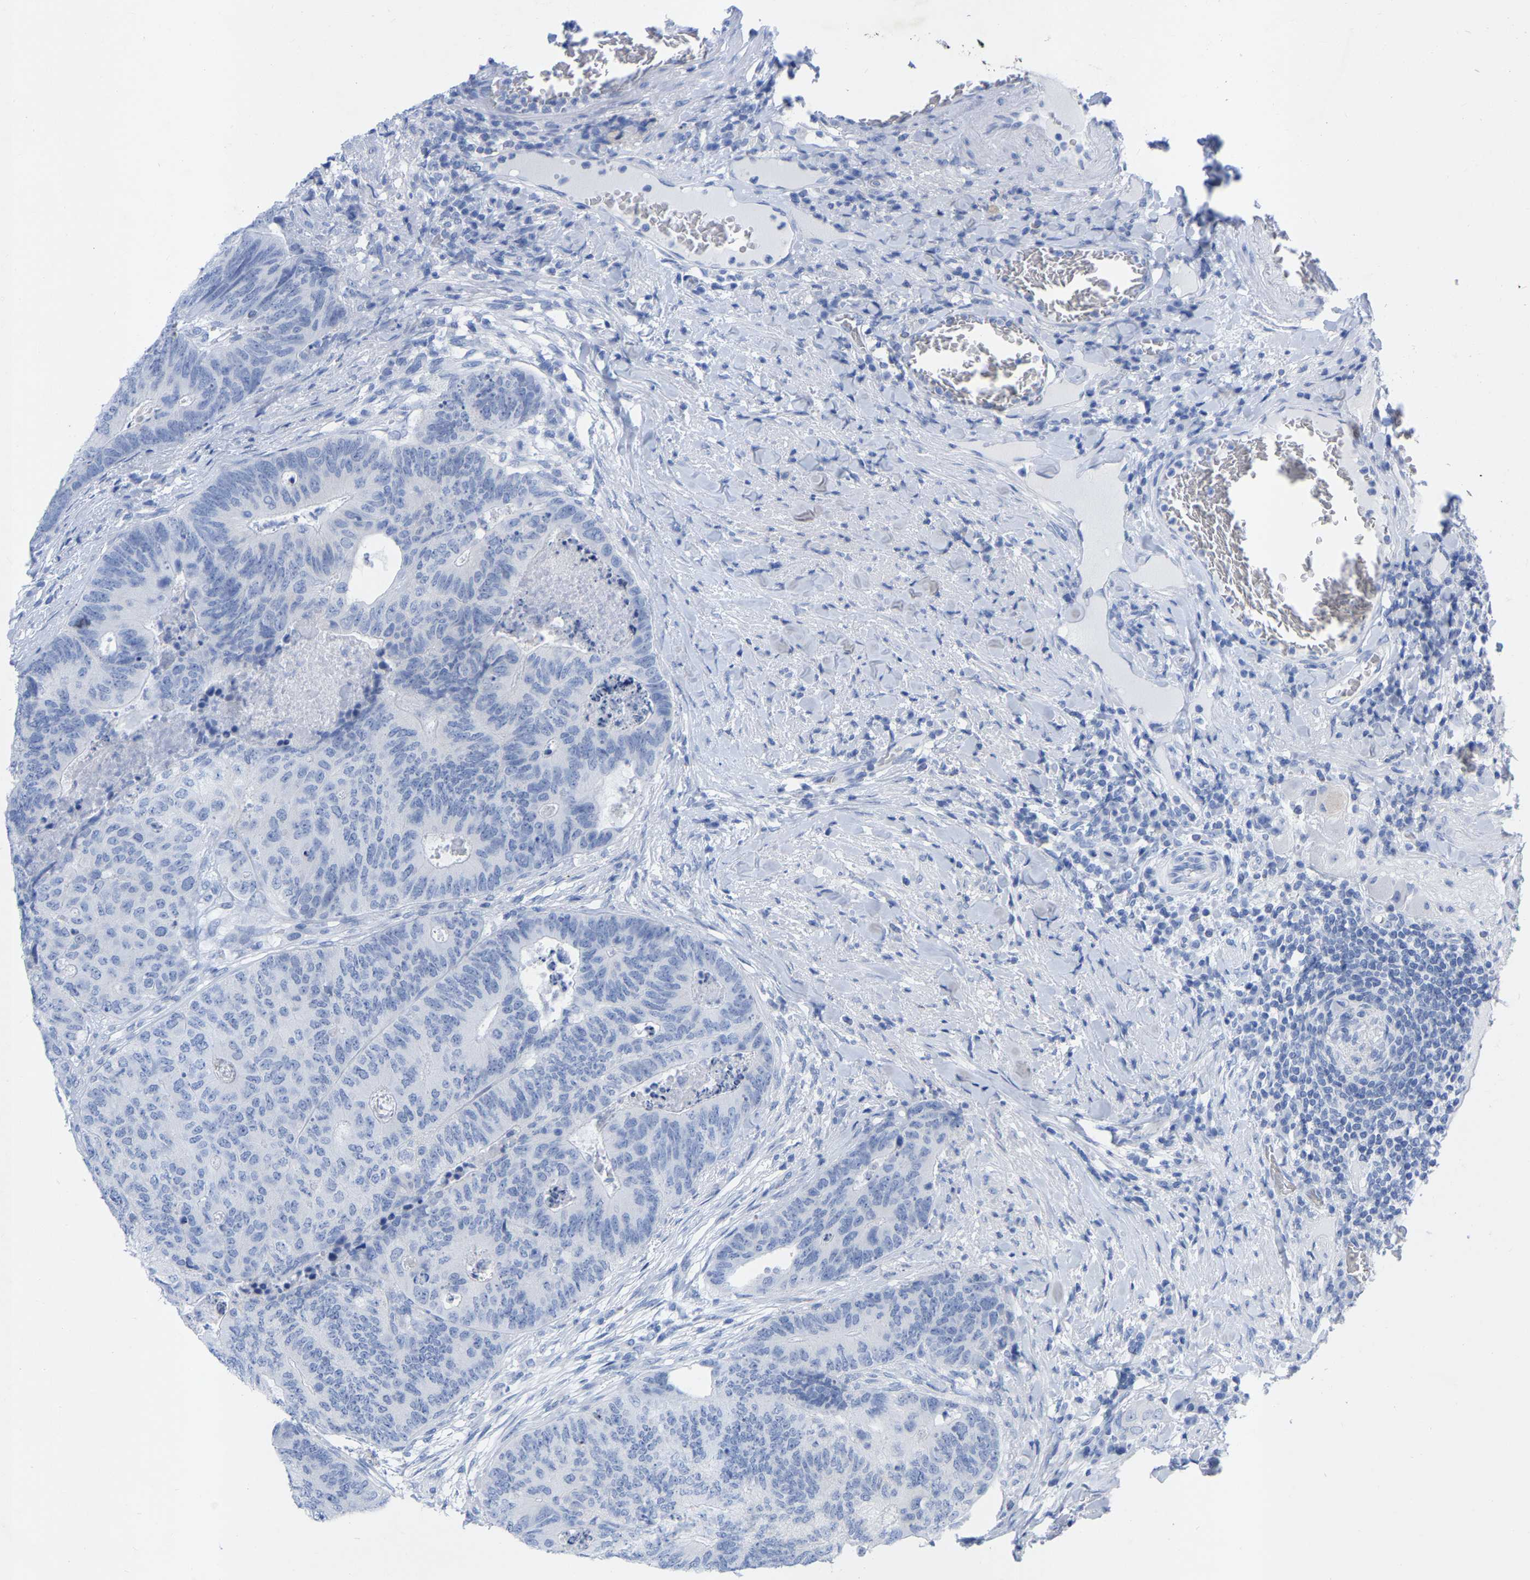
{"staining": {"intensity": "negative", "quantity": "none", "location": "none"}, "tissue": "colorectal cancer", "cell_type": "Tumor cells", "image_type": "cancer", "snomed": [{"axis": "morphology", "description": "Adenocarcinoma, NOS"}, {"axis": "topography", "description": "Colon"}], "caption": "The histopathology image displays no significant positivity in tumor cells of colorectal cancer (adenocarcinoma).", "gene": "ZNF629", "patient": {"sex": "female", "age": 67}}